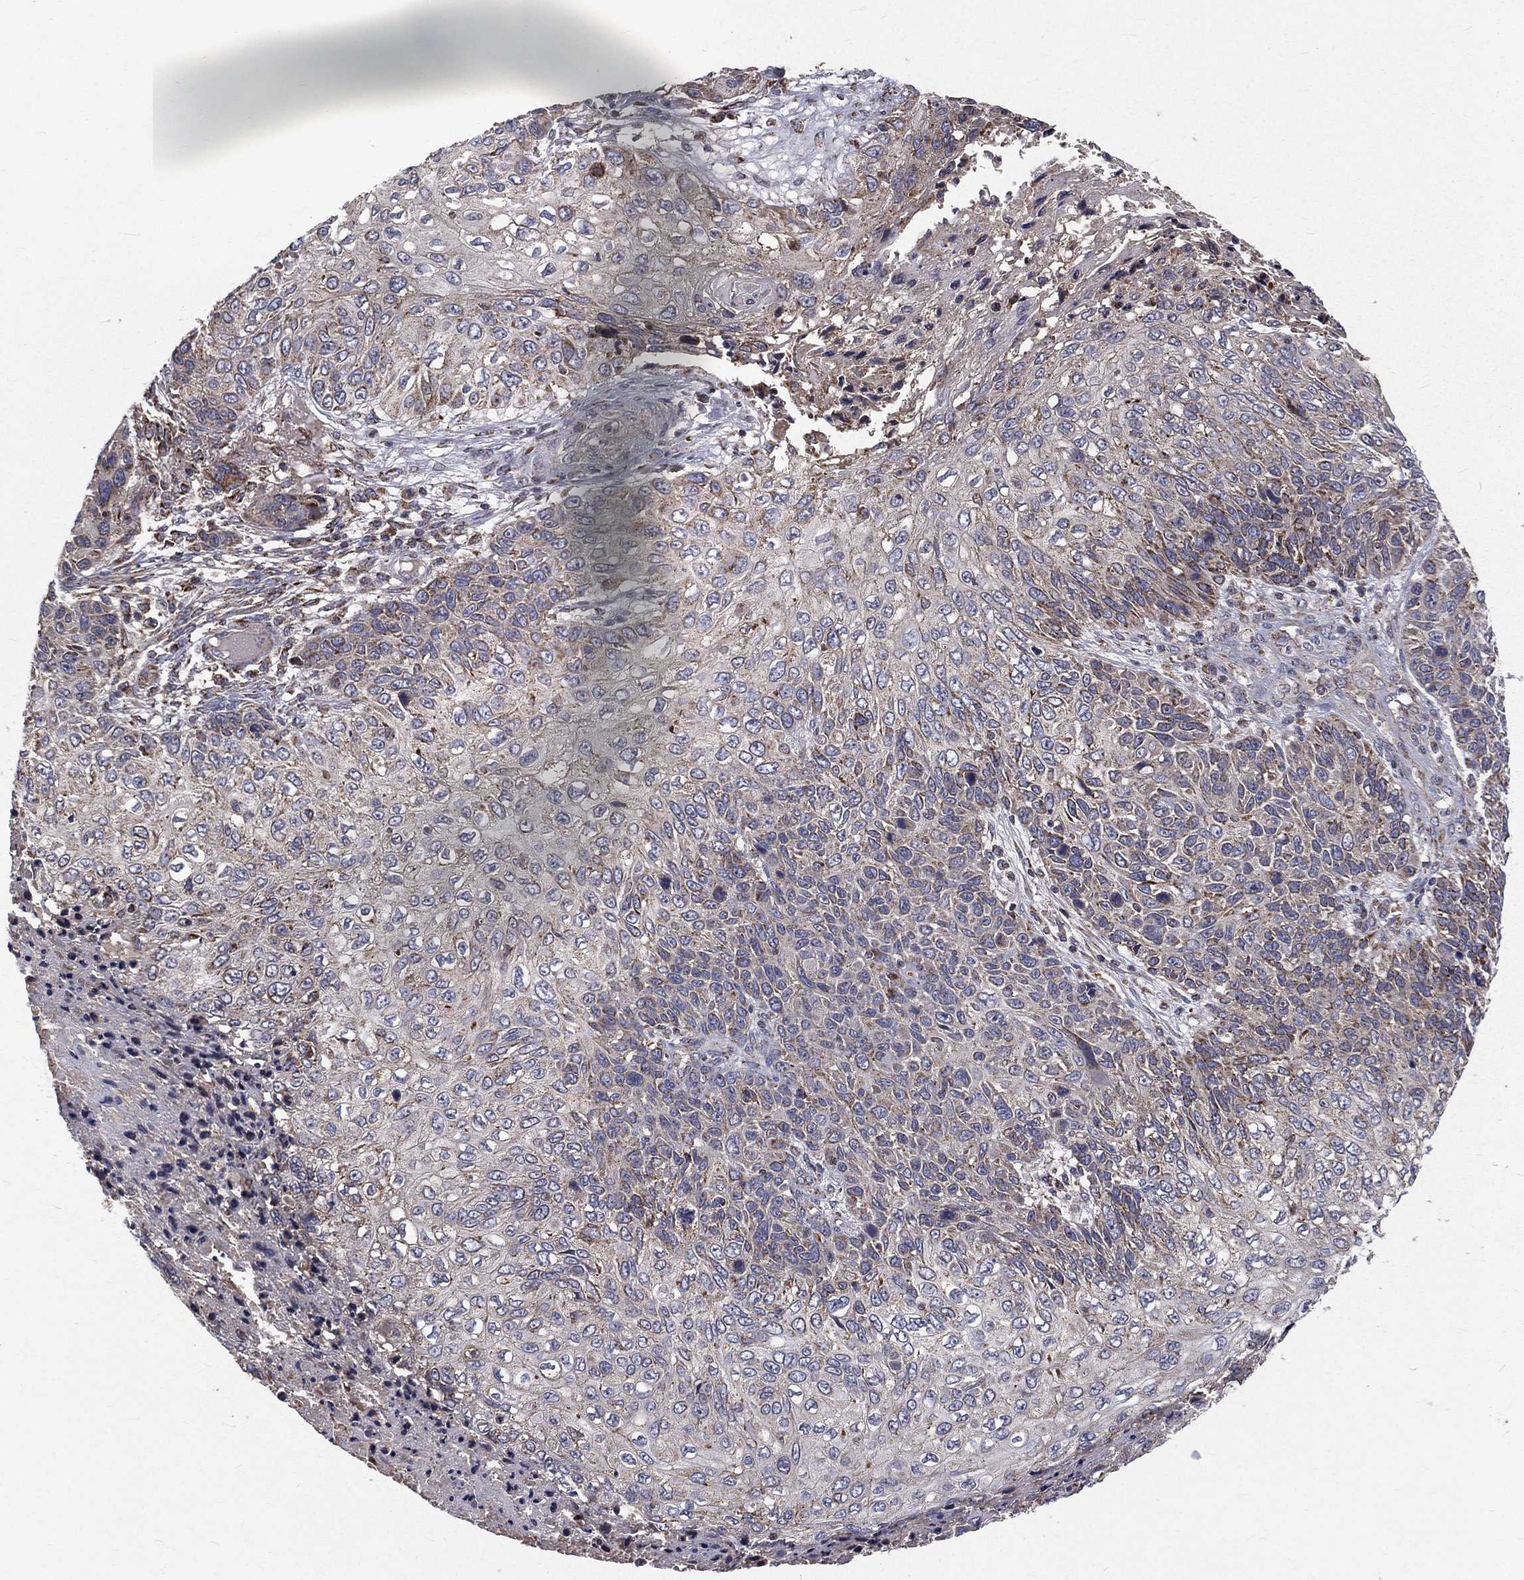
{"staining": {"intensity": "negative", "quantity": "none", "location": "none"}, "tissue": "skin cancer", "cell_type": "Tumor cells", "image_type": "cancer", "snomed": [{"axis": "morphology", "description": "Squamous cell carcinoma, NOS"}, {"axis": "topography", "description": "Skin"}], "caption": "IHC histopathology image of skin cancer stained for a protein (brown), which reveals no expression in tumor cells. (Brightfield microscopy of DAB immunohistochemistry at high magnification).", "gene": "GPD1", "patient": {"sex": "male", "age": 92}}